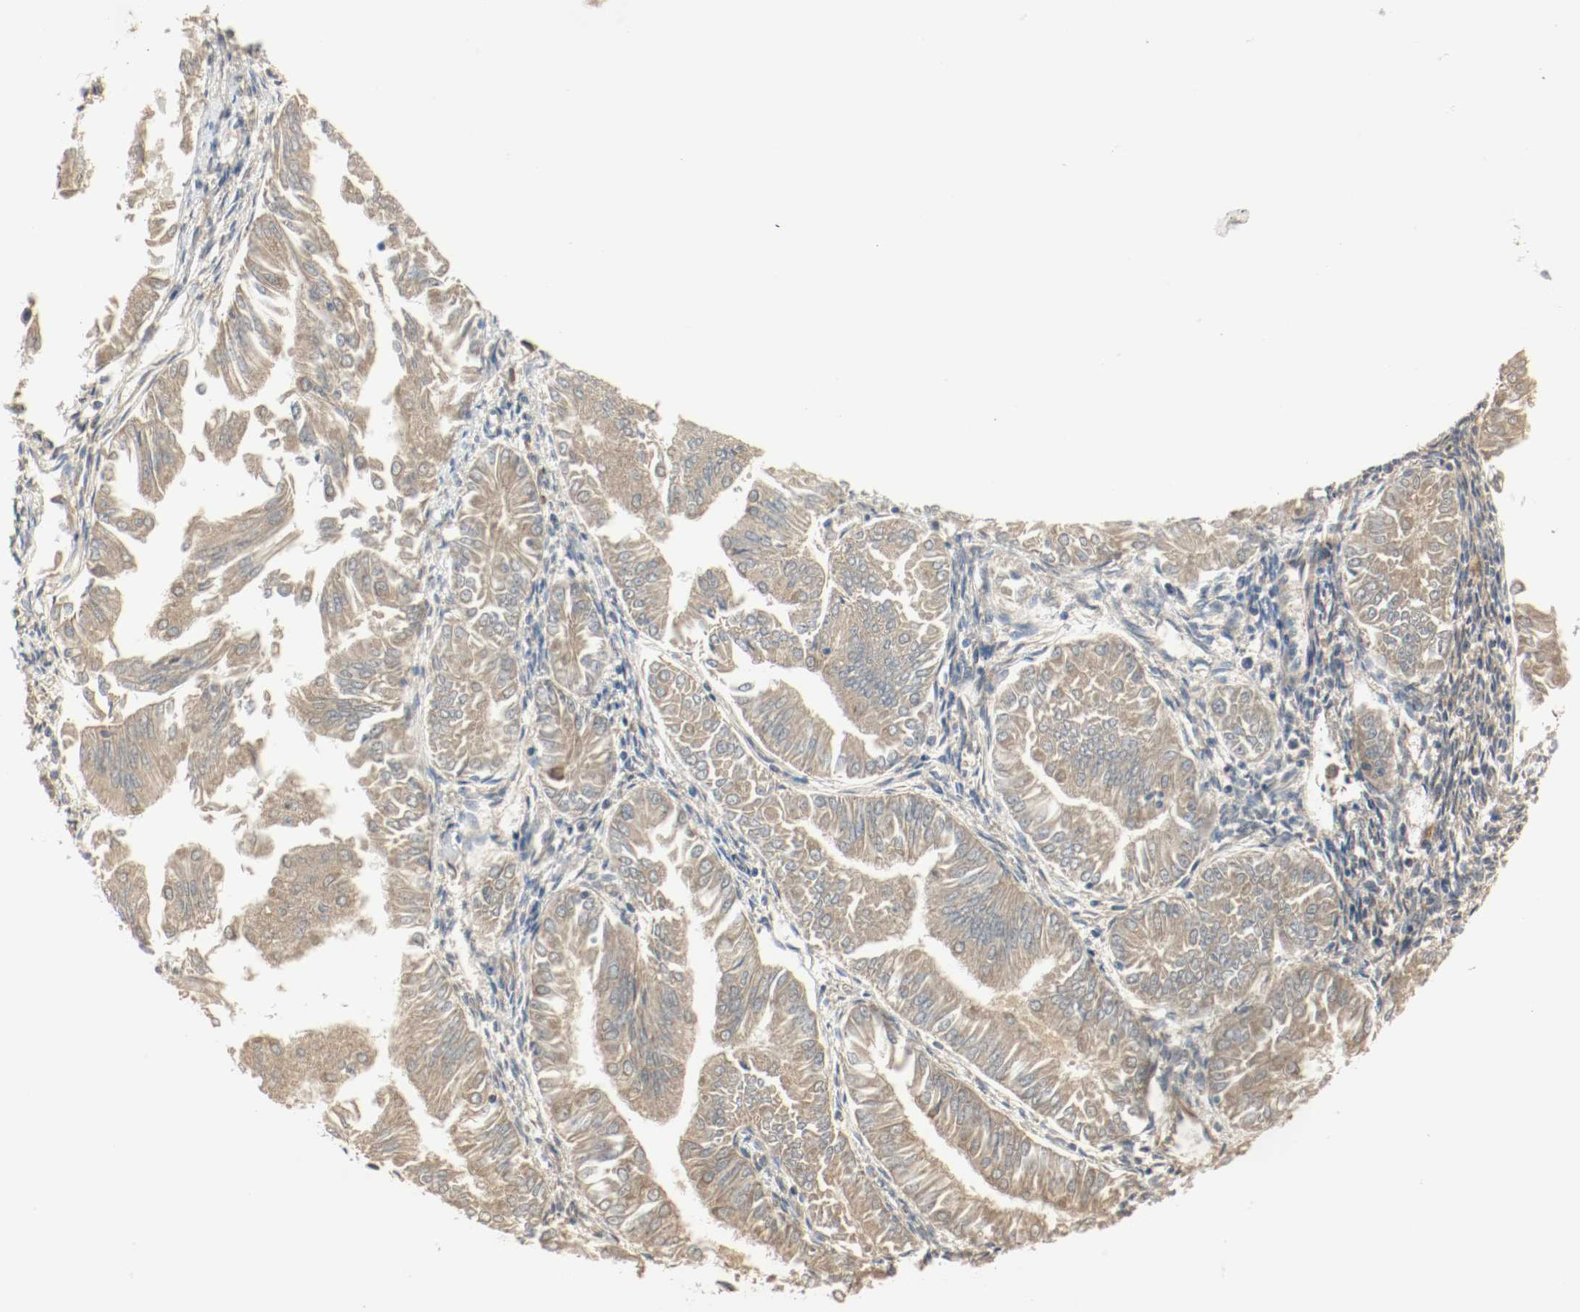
{"staining": {"intensity": "moderate", "quantity": ">75%", "location": "cytoplasmic/membranous"}, "tissue": "endometrial cancer", "cell_type": "Tumor cells", "image_type": "cancer", "snomed": [{"axis": "morphology", "description": "Adenocarcinoma, NOS"}, {"axis": "topography", "description": "Endometrium"}], "caption": "Immunohistochemistry (IHC) micrograph of neoplastic tissue: endometrial cancer stained using immunohistochemistry (IHC) displays medium levels of moderate protein expression localized specifically in the cytoplasmic/membranous of tumor cells, appearing as a cytoplasmic/membranous brown color.", "gene": "MELTF", "patient": {"sex": "female", "age": 53}}